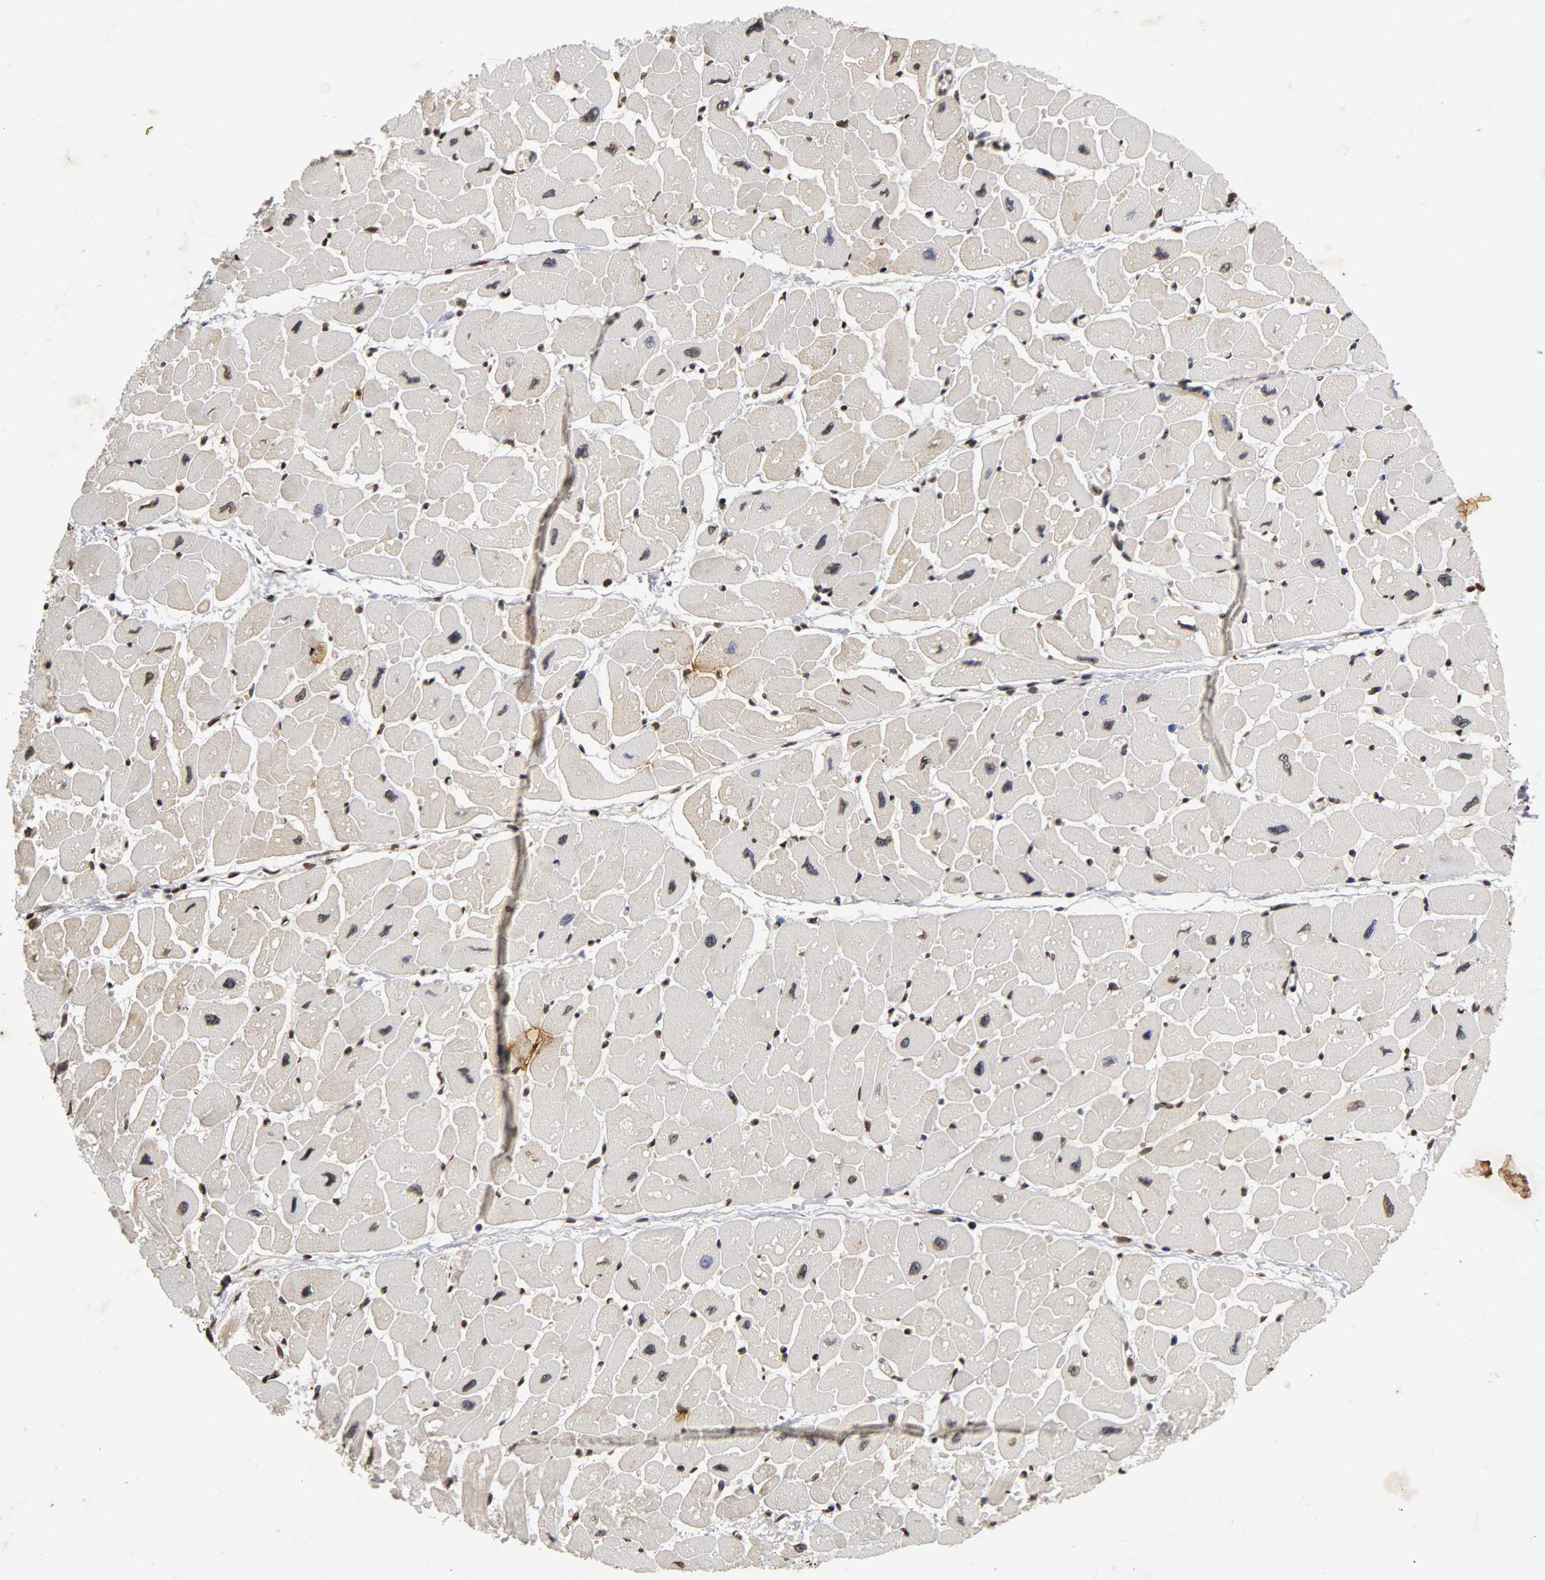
{"staining": {"intensity": "weak", "quantity": "<25%", "location": "cytoplasmic/membranous"}, "tissue": "heart muscle", "cell_type": "Cardiomyocytes", "image_type": "normal", "snomed": [{"axis": "morphology", "description": "Normal tissue, NOS"}, {"axis": "topography", "description": "Heart"}], "caption": "Heart muscle stained for a protein using immunohistochemistry (IHC) exhibits no positivity cardiomyocytes.", "gene": "ERCC2", "patient": {"sex": "female", "age": 54}}